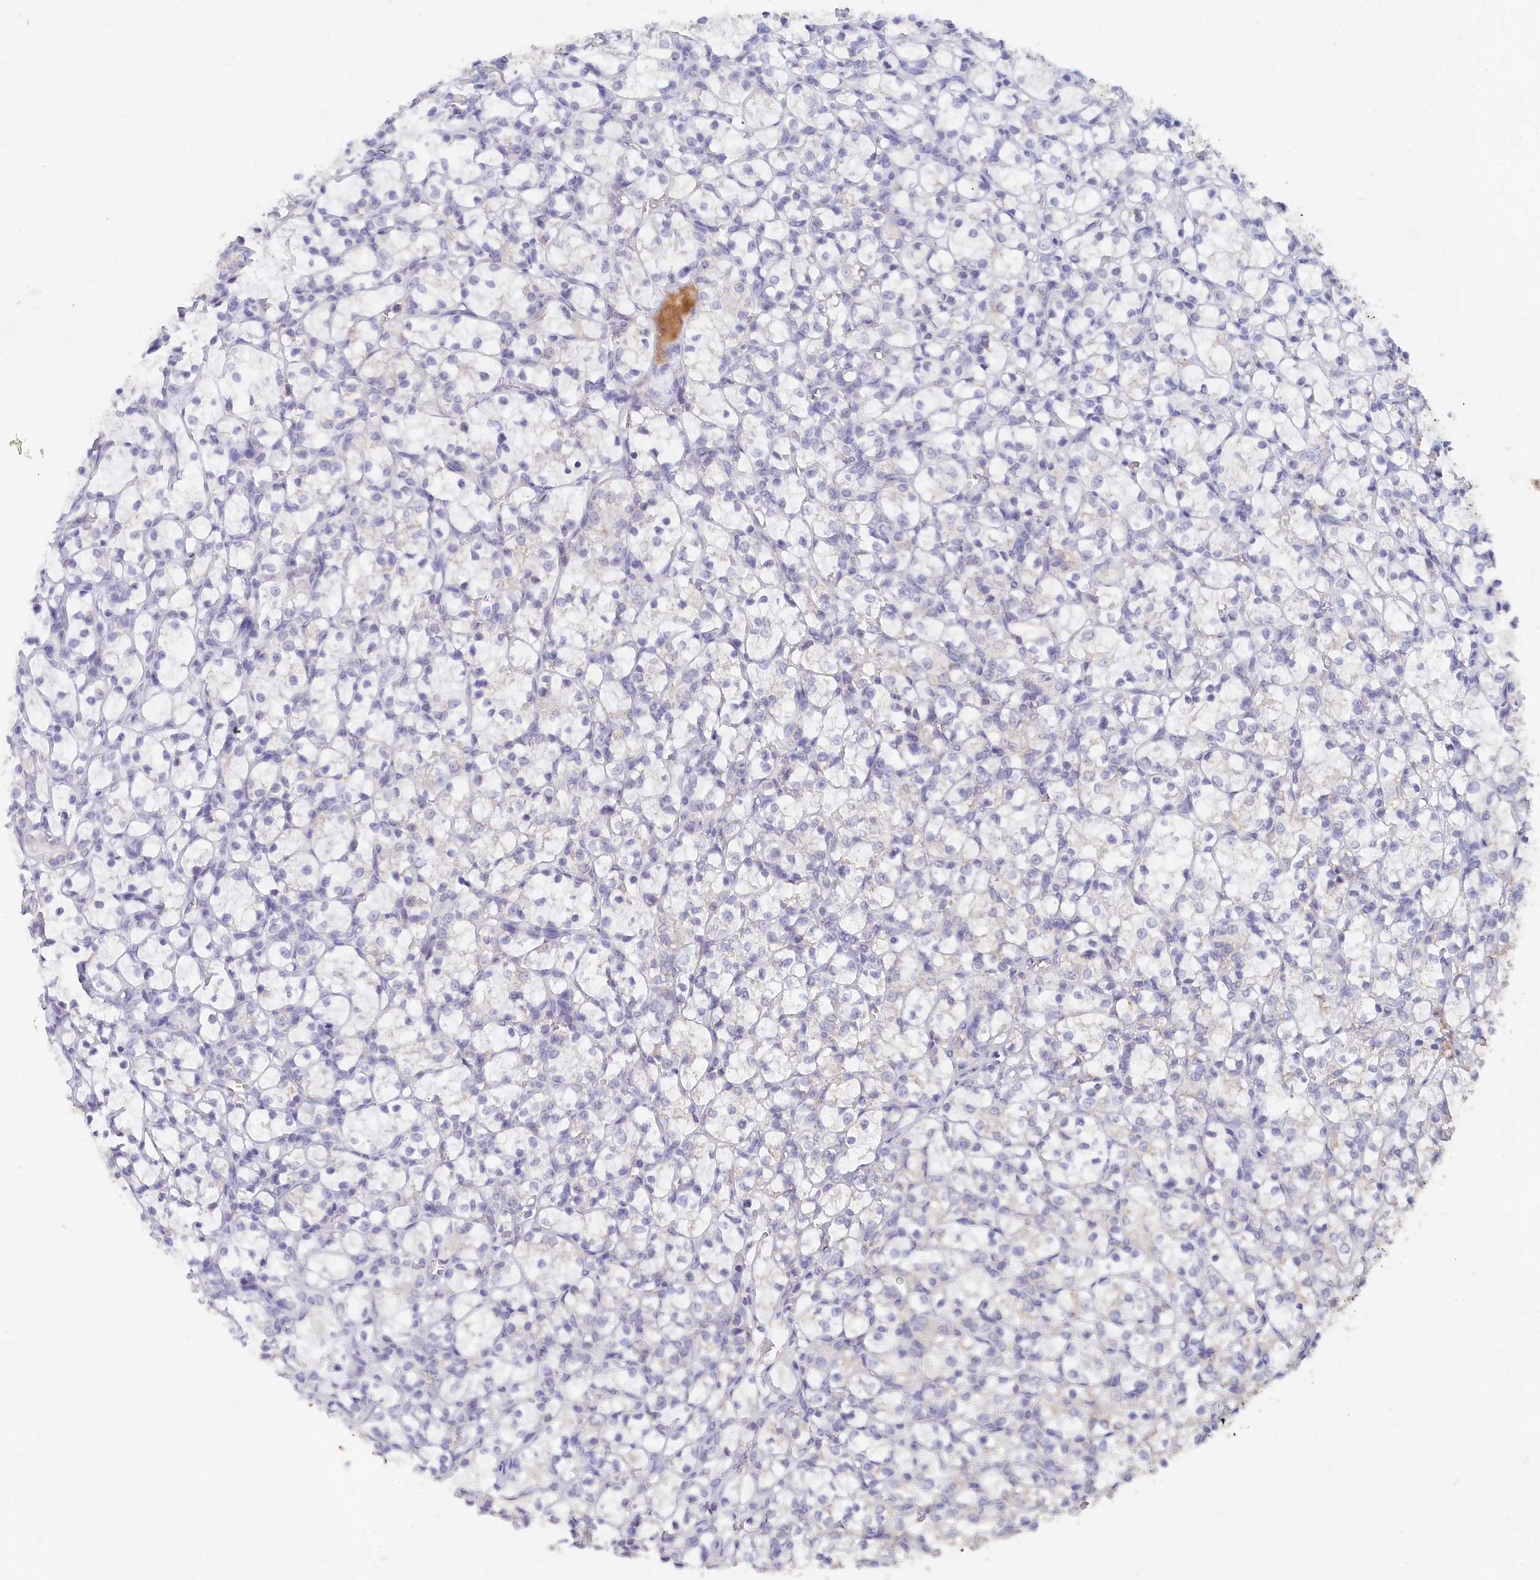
{"staining": {"intensity": "negative", "quantity": "none", "location": "none"}, "tissue": "renal cancer", "cell_type": "Tumor cells", "image_type": "cancer", "snomed": [{"axis": "morphology", "description": "Adenocarcinoma, NOS"}, {"axis": "topography", "description": "Kidney"}], "caption": "A high-resolution image shows IHC staining of renal cancer (adenocarcinoma), which displays no significant positivity in tumor cells.", "gene": "LRIF1", "patient": {"sex": "female", "age": 69}}